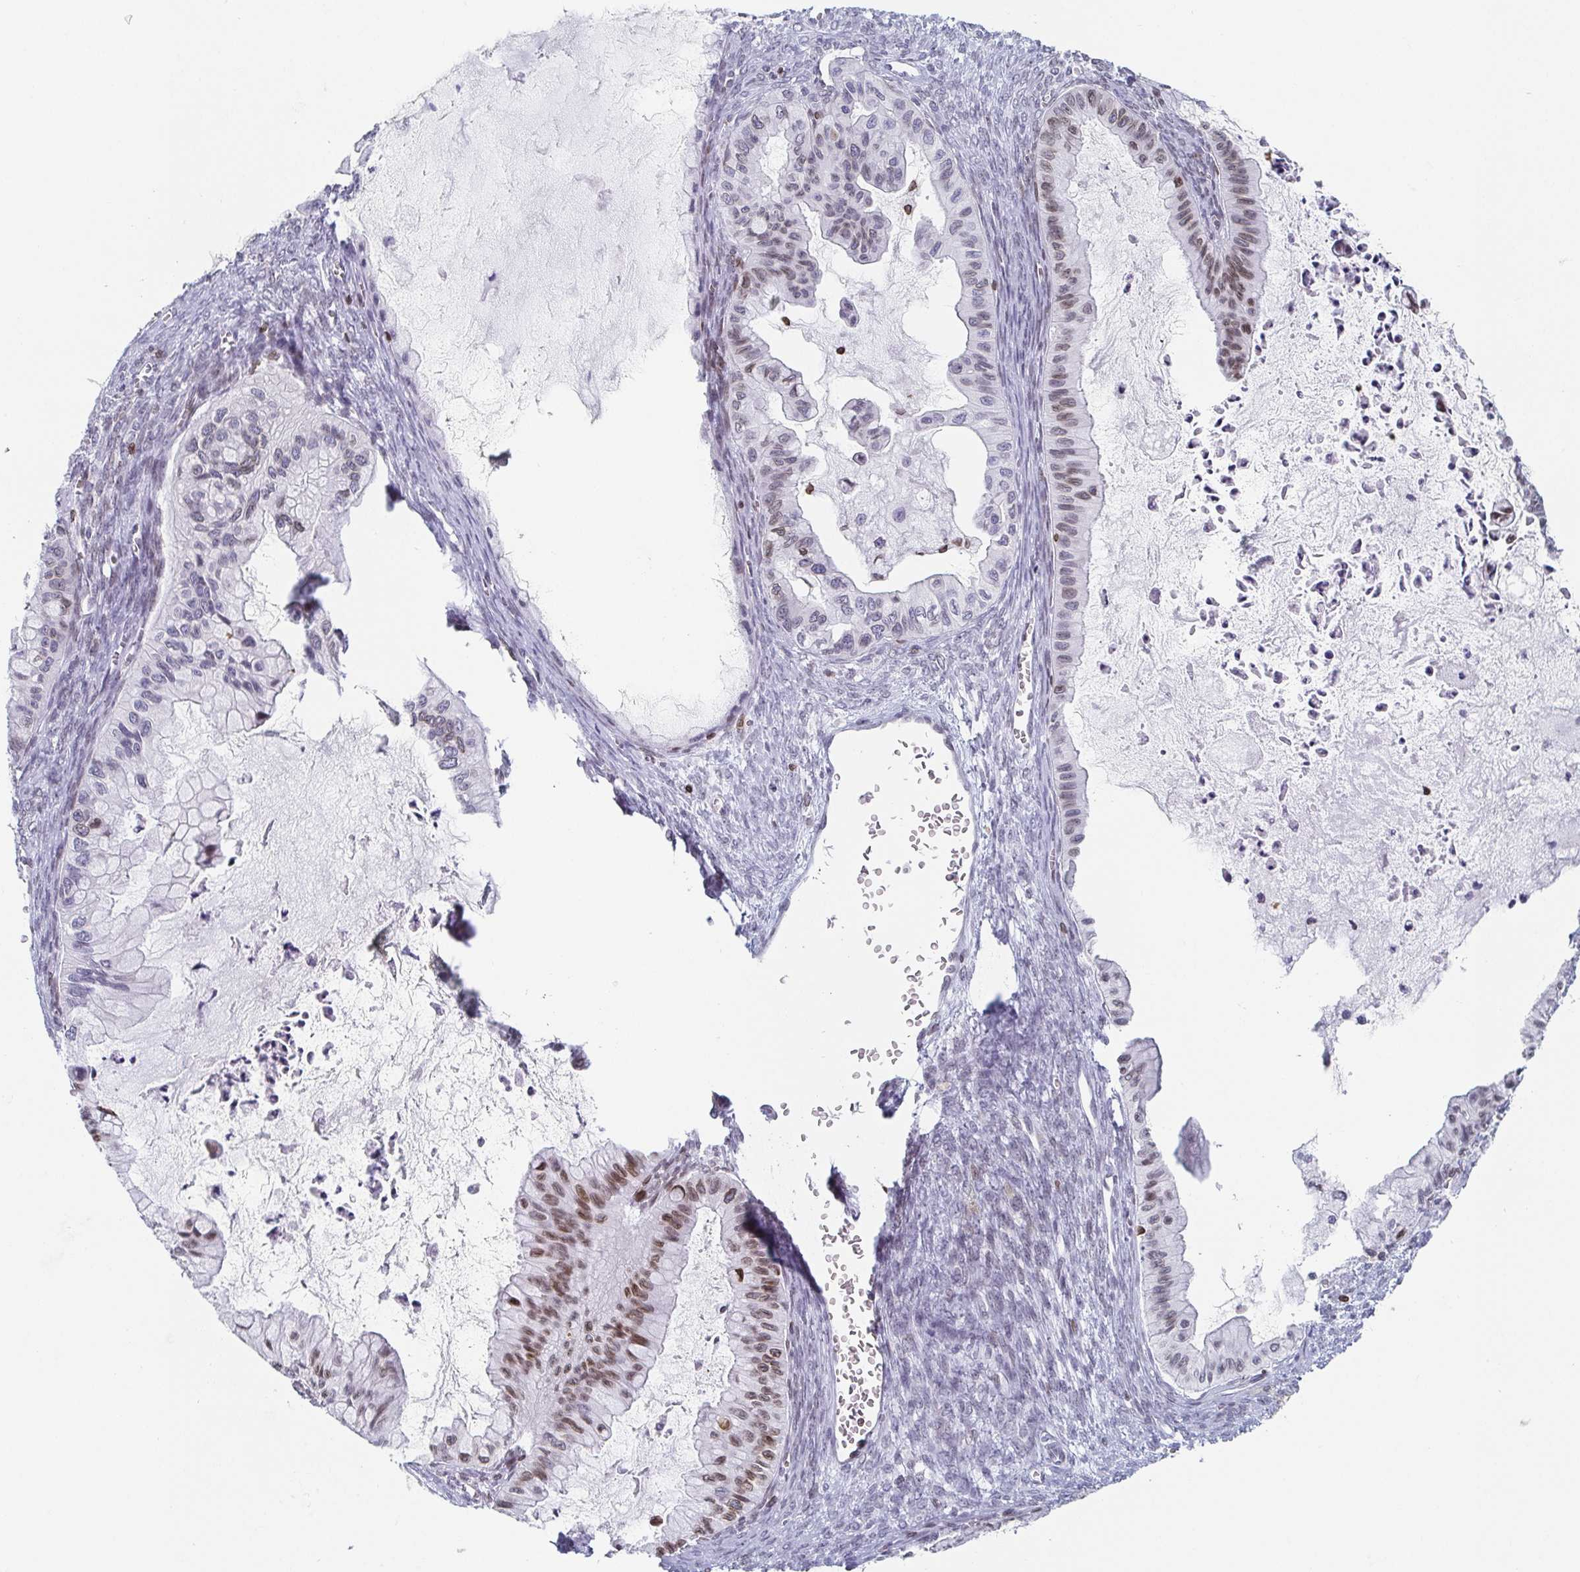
{"staining": {"intensity": "moderate", "quantity": "25%-75%", "location": "cytoplasmic/membranous,nuclear"}, "tissue": "ovarian cancer", "cell_type": "Tumor cells", "image_type": "cancer", "snomed": [{"axis": "morphology", "description": "Cystadenocarcinoma, mucinous, NOS"}, {"axis": "topography", "description": "Ovary"}], "caption": "Immunohistochemical staining of ovarian cancer demonstrates moderate cytoplasmic/membranous and nuclear protein staining in approximately 25%-75% of tumor cells.", "gene": "BTBD7", "patient": {"sex": "female", "age": 72}}